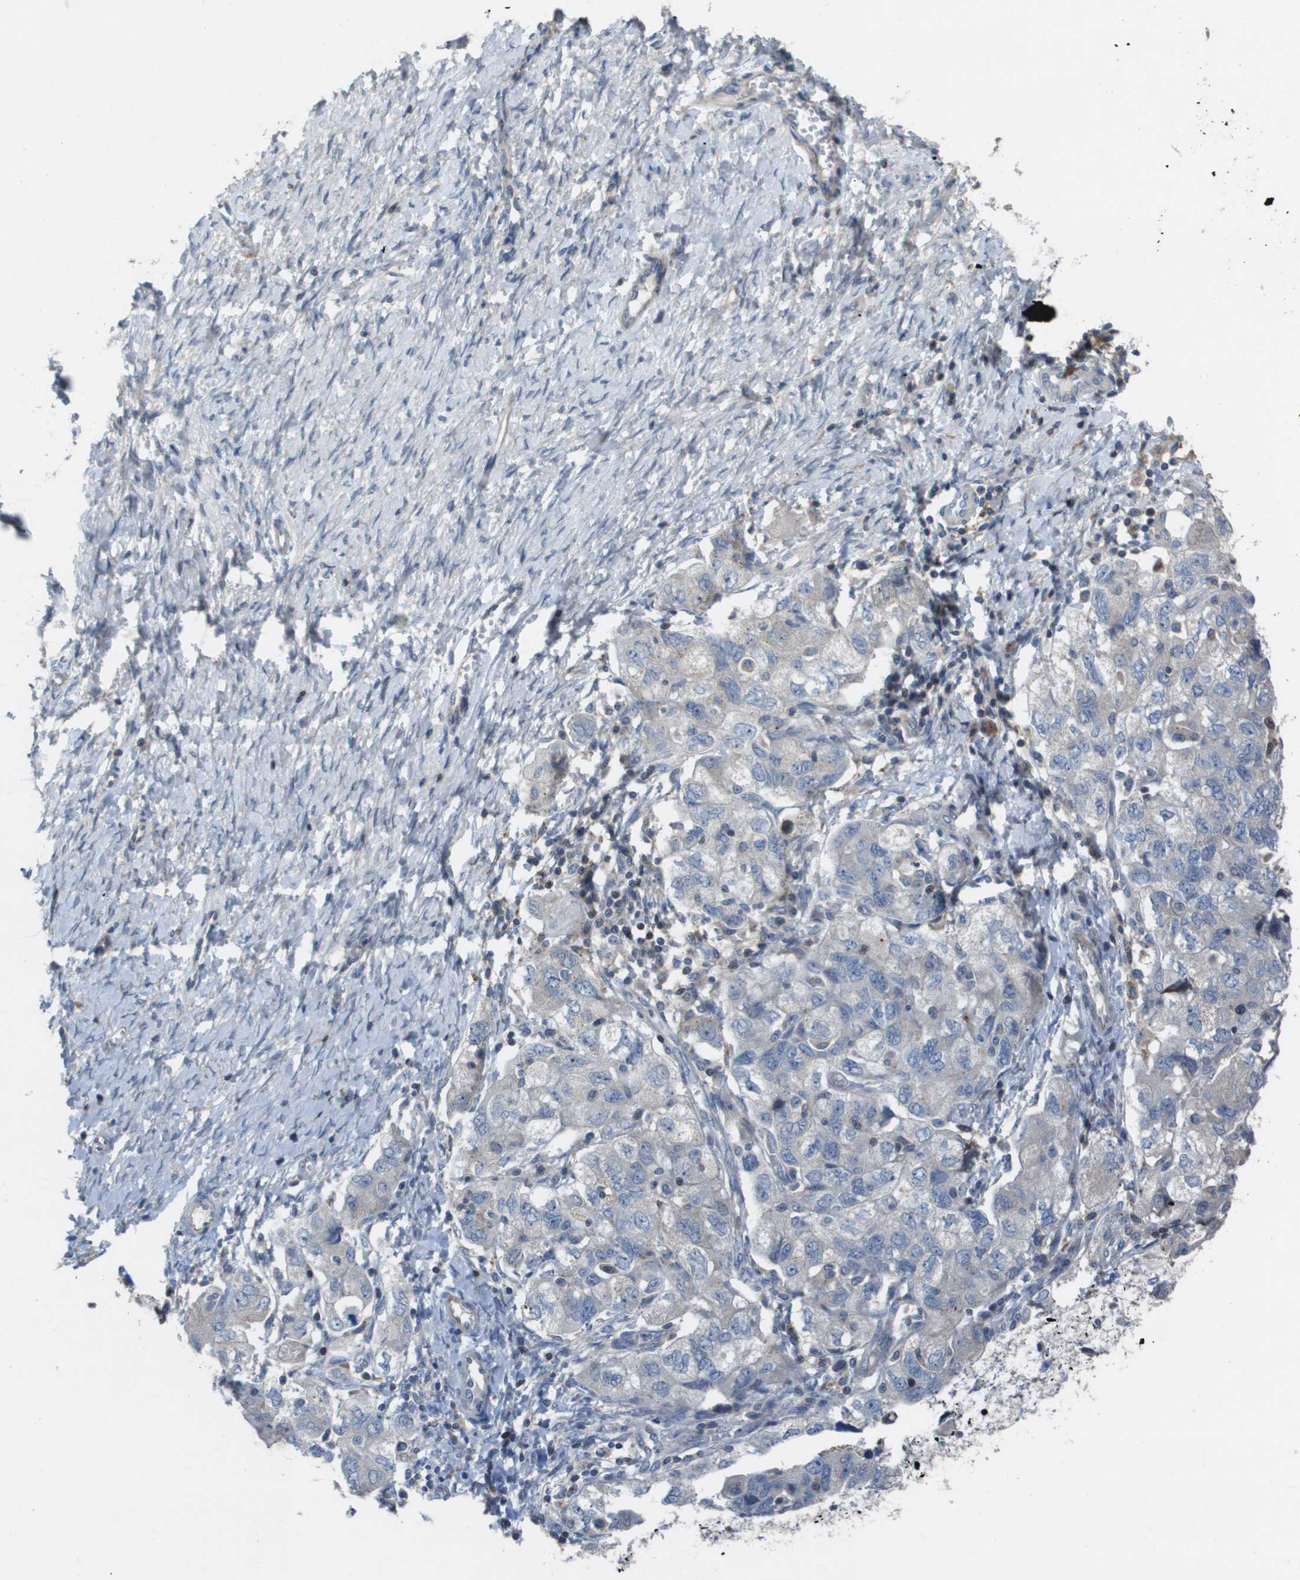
{"staining": {"intensity": "negative", "quantity": "none", "location": "none"}, "tissue": "ovarian cancer", "cell_type": "Tumor cells", "image_type": "cancer", "snomed": [{"axis": "morphology", "description": "Carcinoma, NOS"}, {"axis": "morphology", "description": "Cystadenocarcinoma, serous, NOS"}, {"axis": "topography", "description": "Ovary"}], "caption": "This is an immunohistochemistry image of ovarian cancer (carcinoma). There is no positivity in tumor cells.", "gene": "SCN4B", "patient": {"sex": "female", "age": 69}}